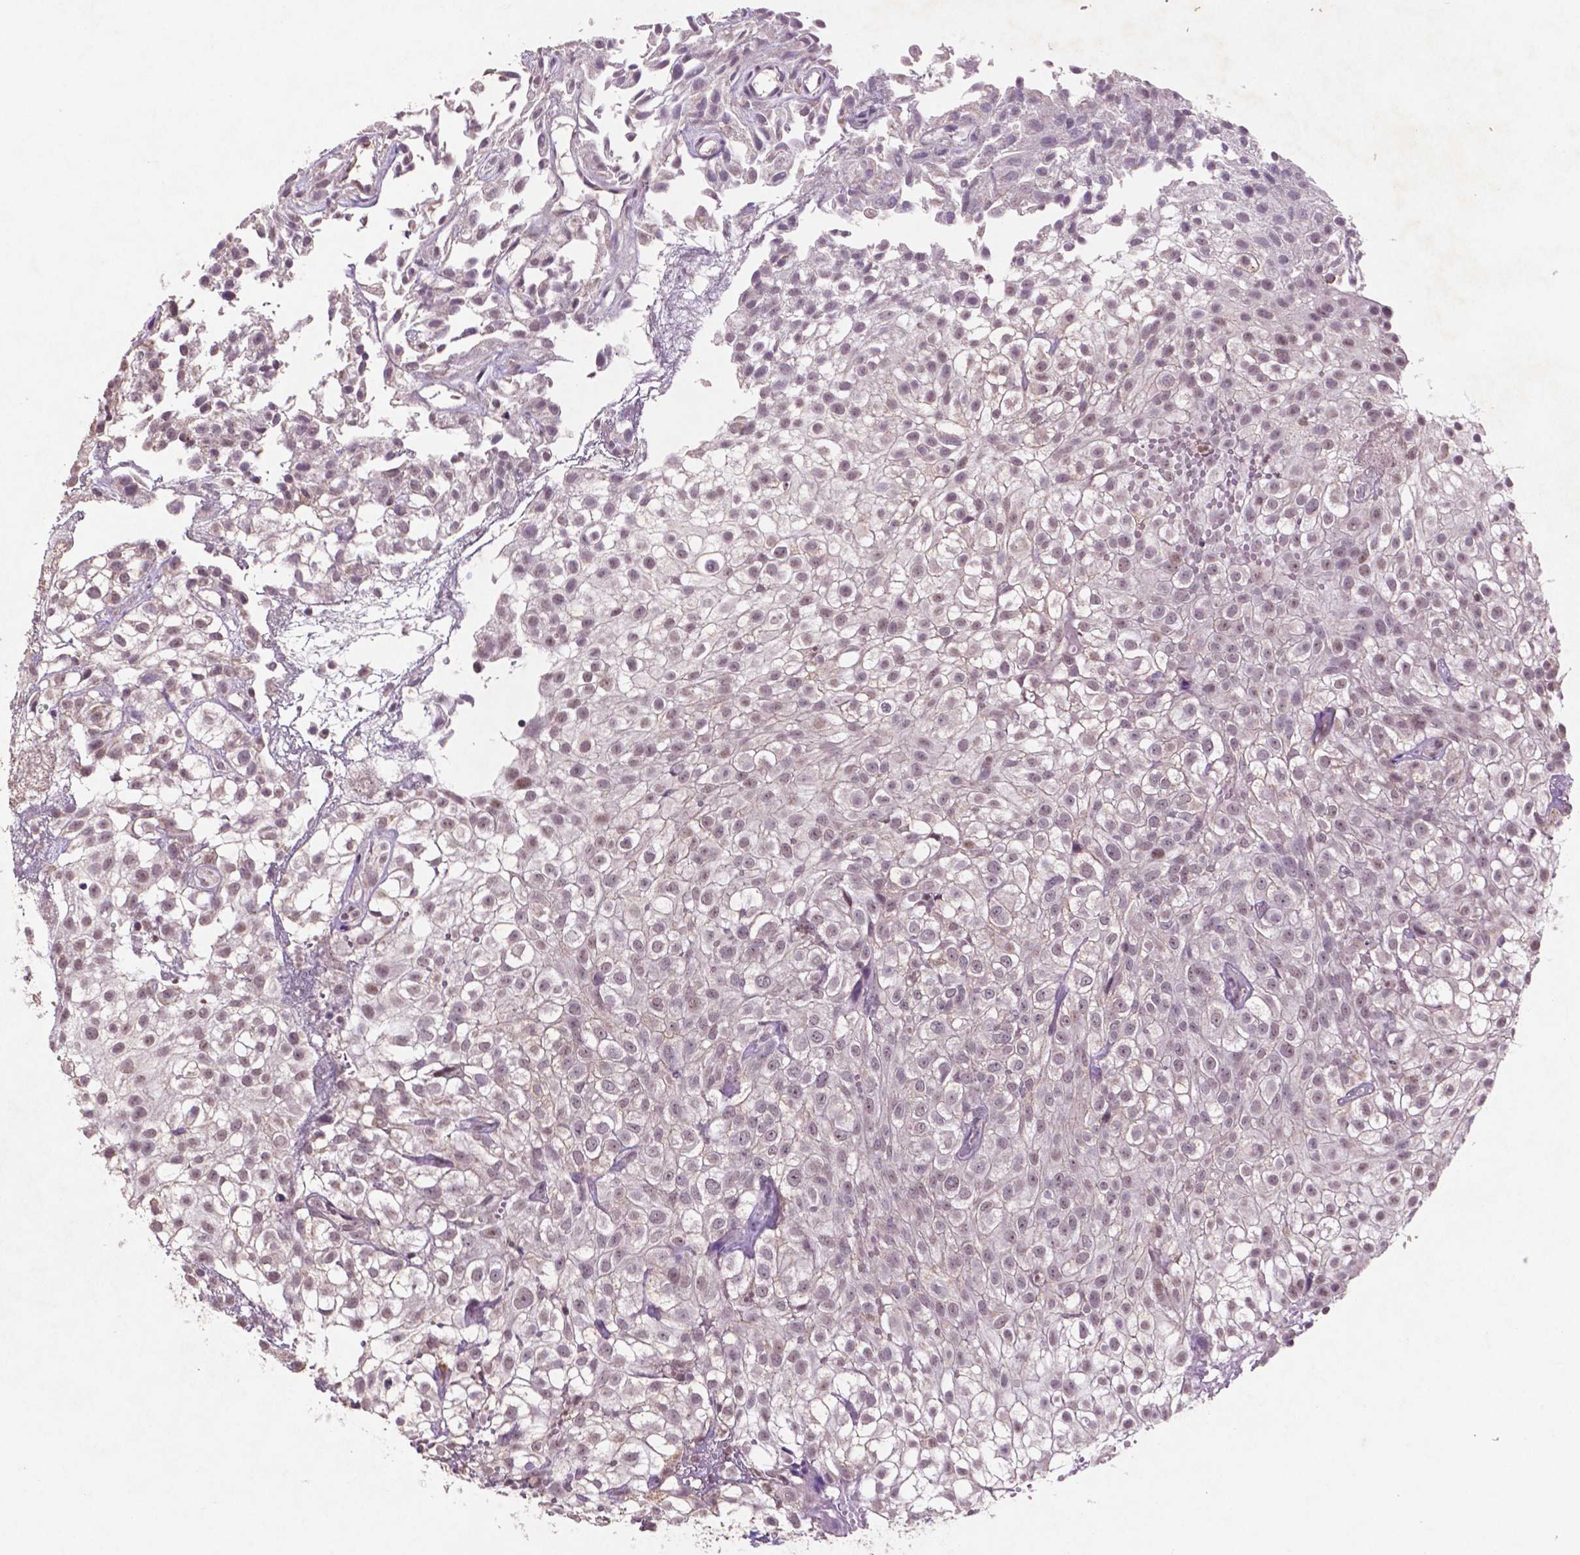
{"staining": {"intensity": "weak", "quantity": "25%-75%", "location": "nuclear"}, "tissue": "urothelial cancer", "cell_type": "Tumor cells", "image_type": "cancer", "snomed": [{"axis": "morphology", "description": "Urothelial carcinoma, High grade"}, {"axis": "topography", "description": "Urinary bladder"}], "caption": "Urothelial cancer tissue shows weak nuclear positivity in approximately 25%-75% of tumor cells, visualized by immunohistochemistry. (IHC, brightfield microscopy, high magnification).", "gene": "GLRX", "patient": {"sex": "male", "age": 56}}